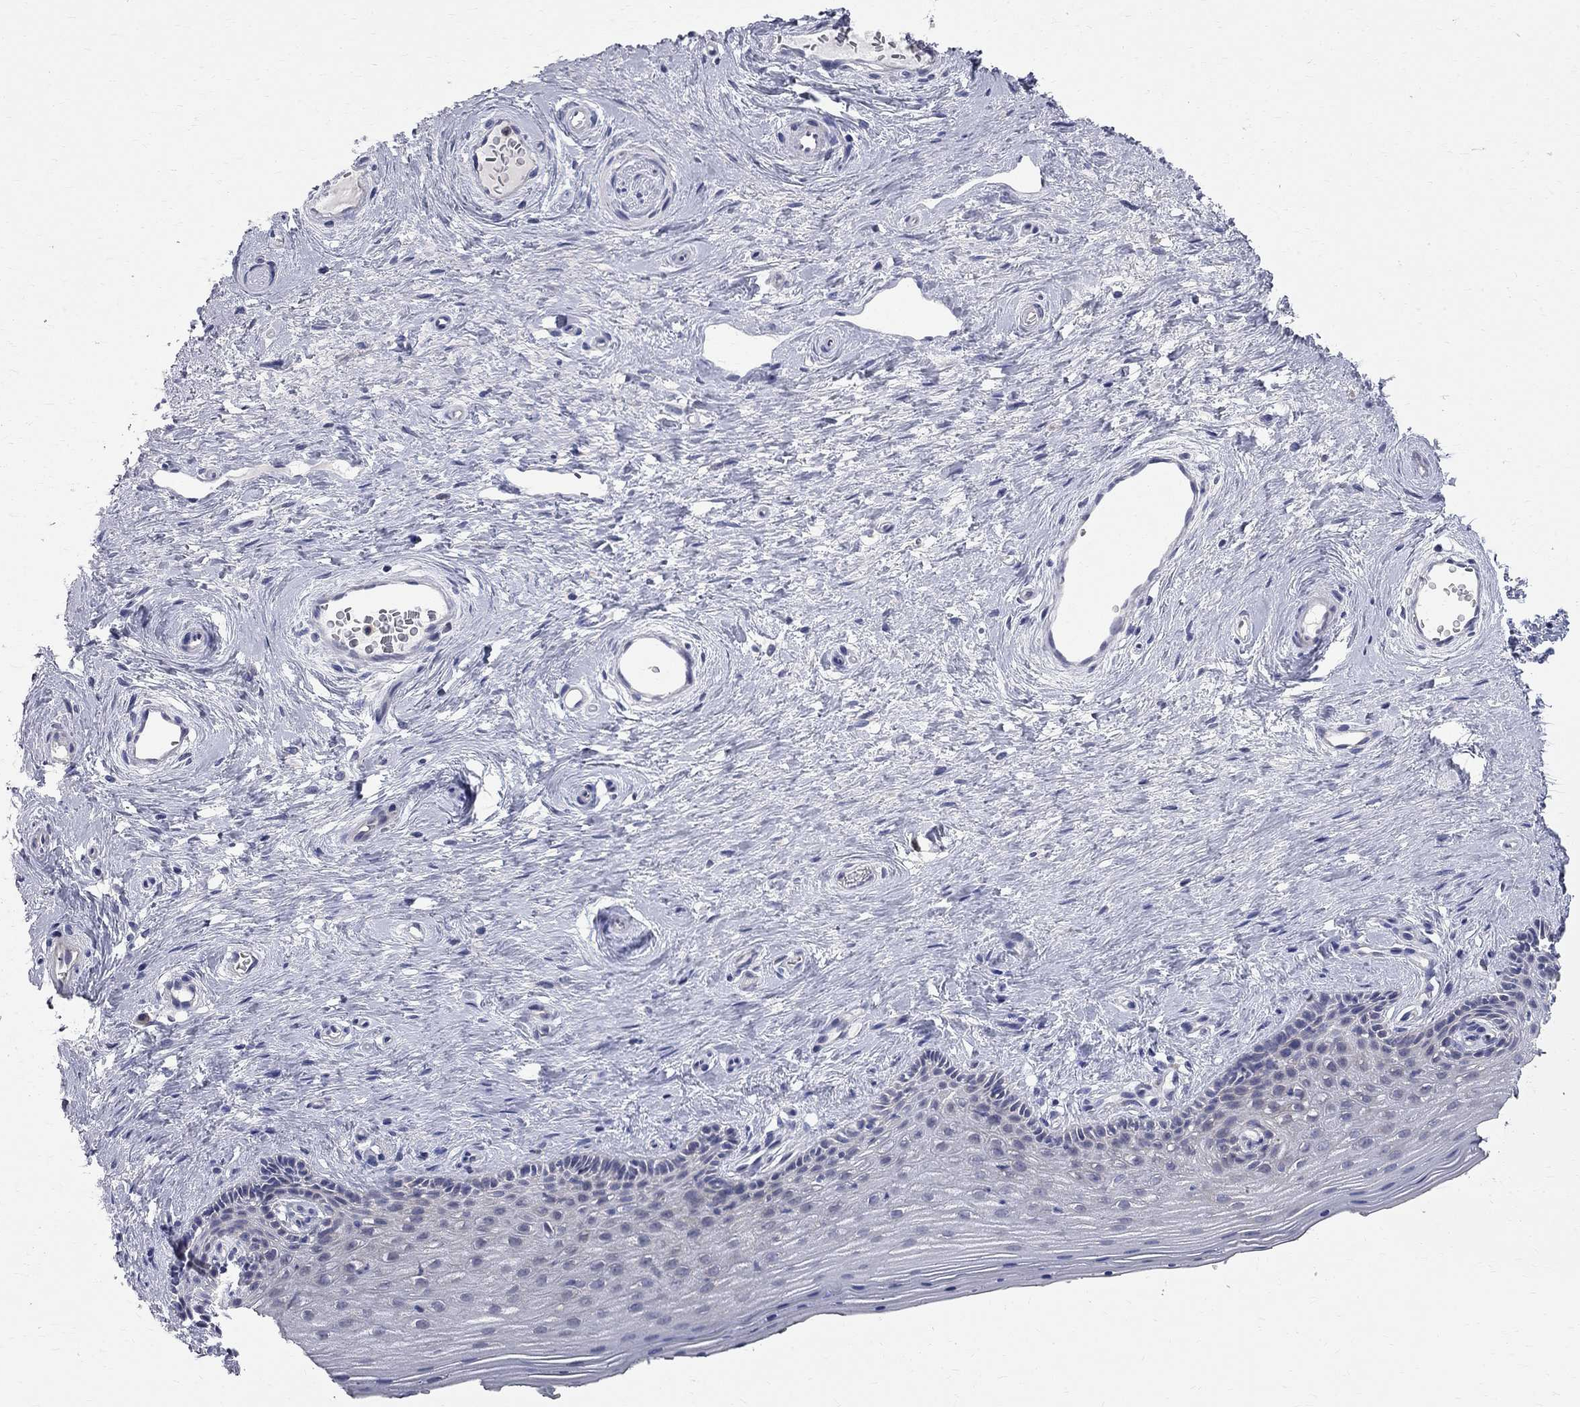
{"staining": {"intensity": "negative", "quantity": "none", "location": "none"}, "tissue": "vagina", "cell_type": "Squamous epithelial cells", "image_type": "normal", "snomed": [{"axis": "morphology", "description": "Normal tissue, NOS"}, {"axis": "topography", "description": "Vagina"}], "caption": "Immunohistochemistry (IHC) histopathology image of normal human vagina stained for a protein (brown), which demonstrates no staining in squamous epithelial cells.", "gene": "ACSL1", "patient": {"sex": "female", "age": 45}}